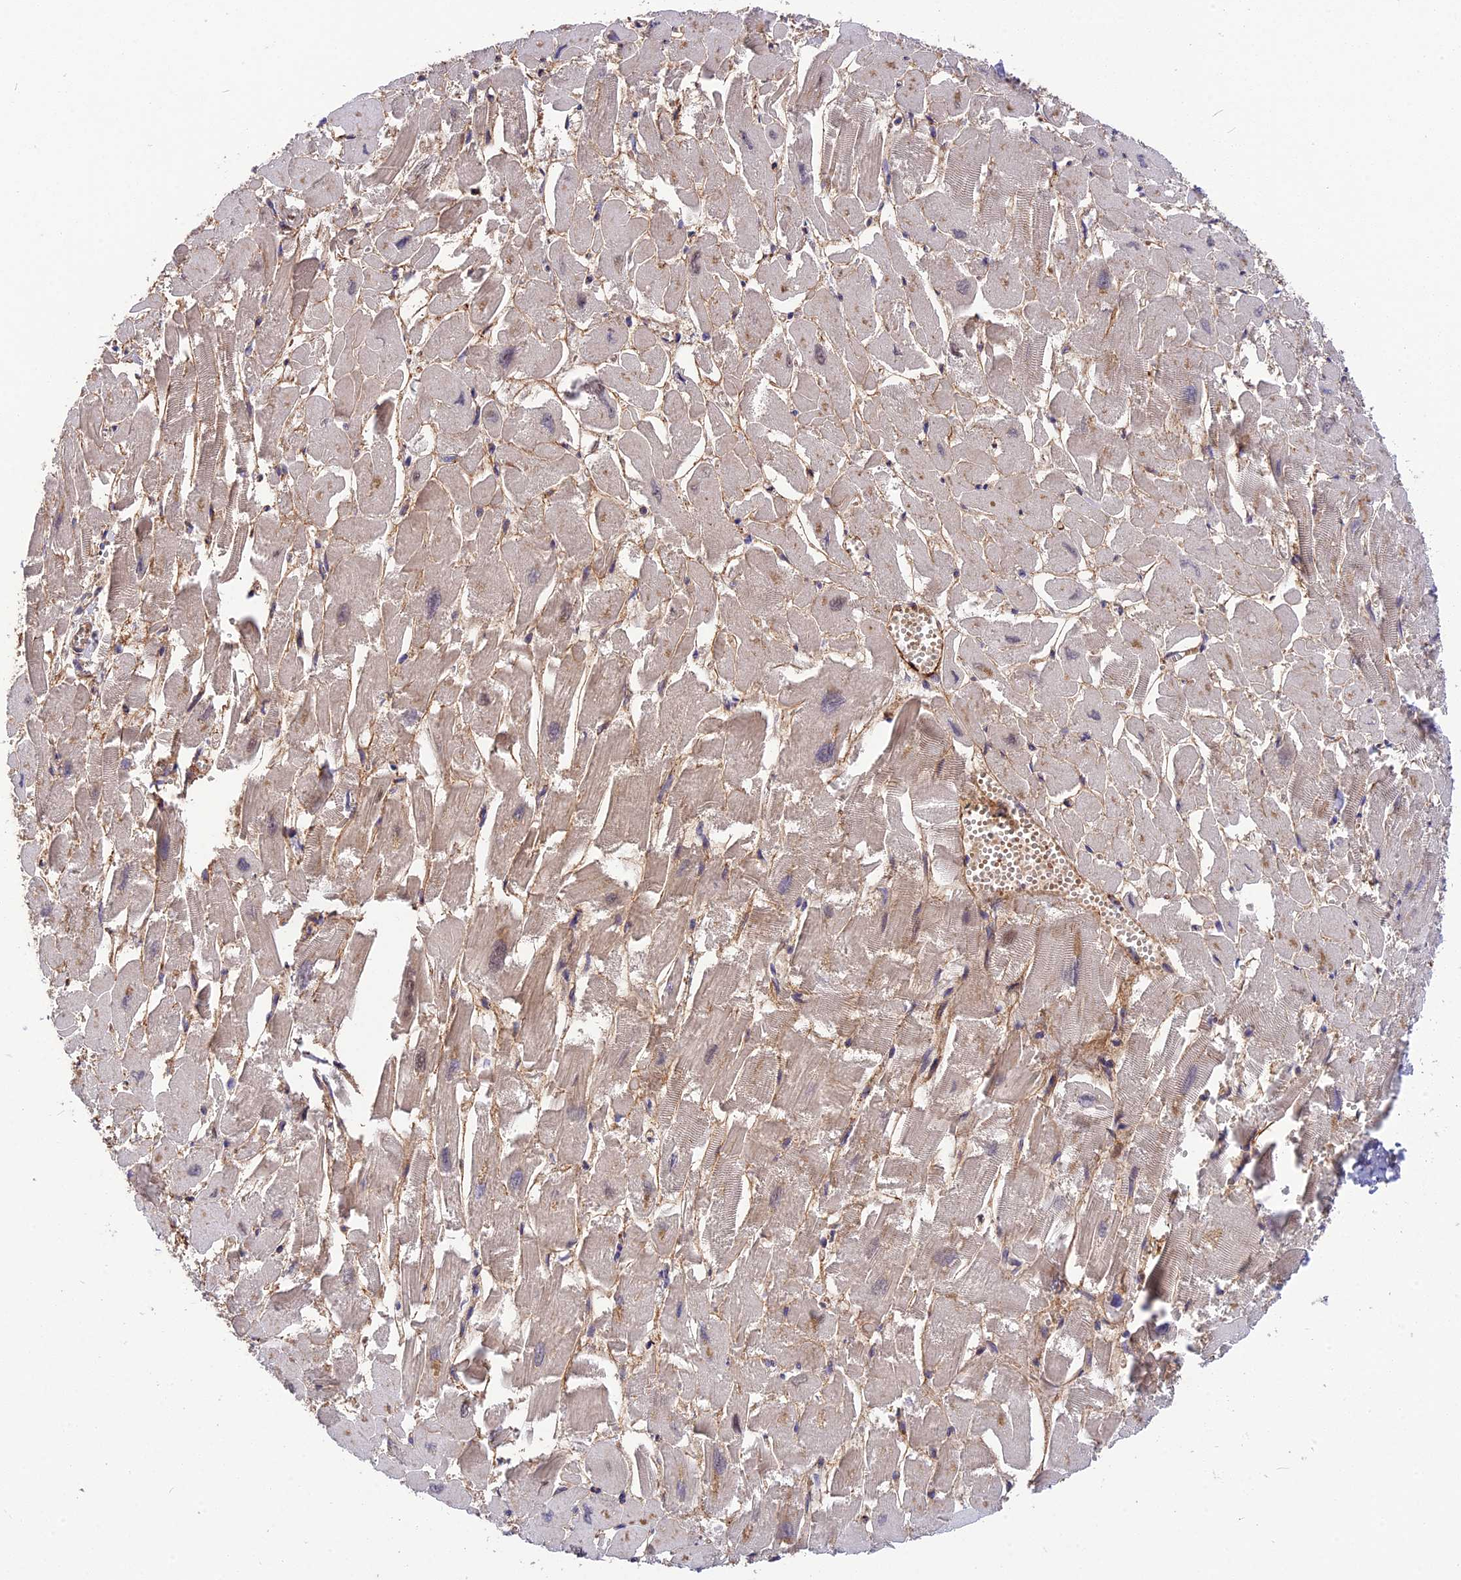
{"staining": {"intensity": "weak", "quantity": "<25%", "location": "cytoplasmic/membranous"}, "tissue": "heart muscle", "cell_type": "Cardiomyocytes", "image_type": "normal", "snomed": [{"axis": "morphology", "description": "Normal tissue, NOS"}, {"axis": "topography", "description": "Heart"}], "caption": "This is a micrograph of immunohistochemistry staining of benign heart muscle, which shows no expression in cardiomyocytes.", "gene": "MFSD2A", "patient": {"sex": "male", "age": 54}}